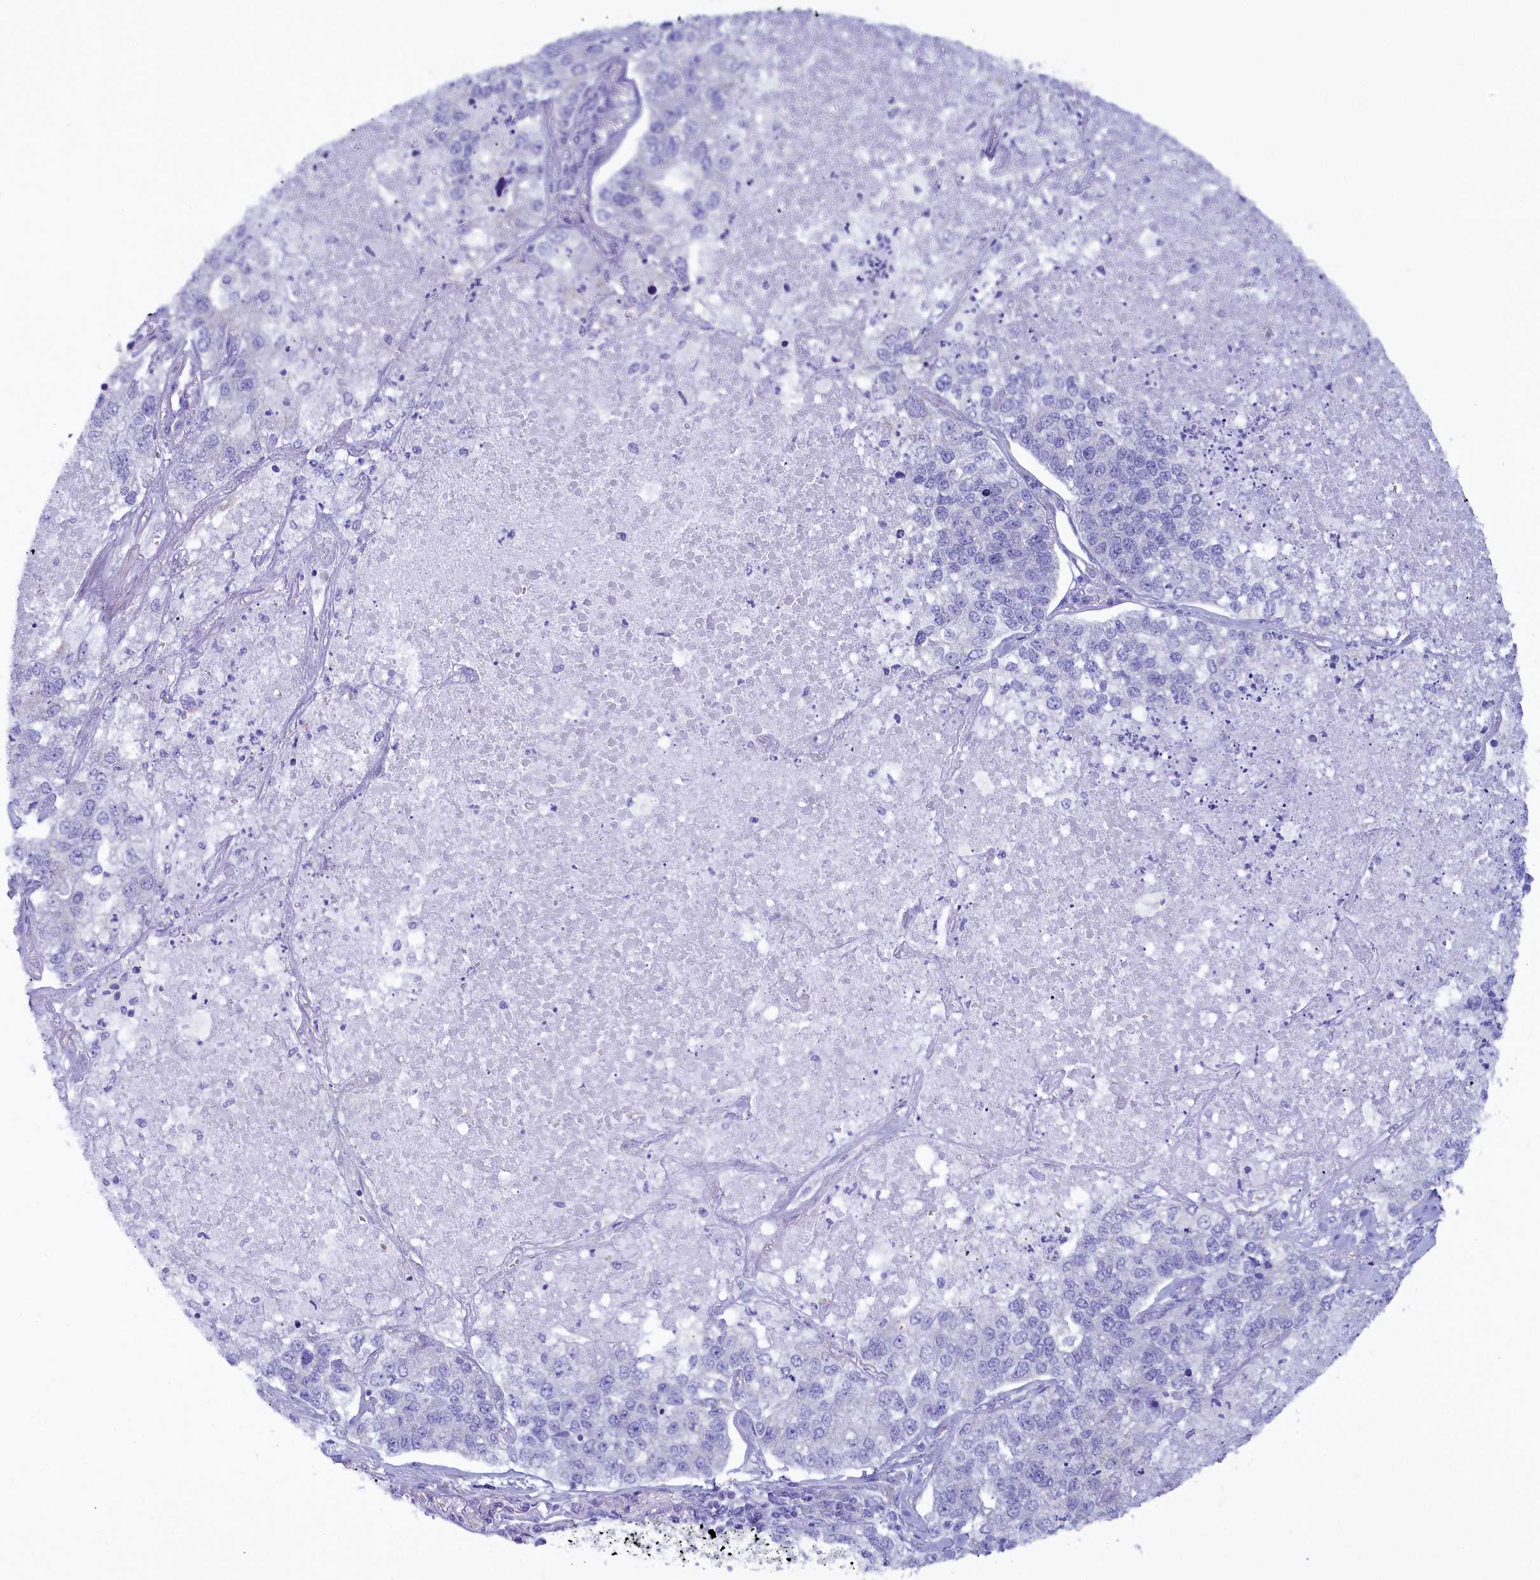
{"staining": {"intensity": "negative", "quantity": "none", "location": "none"}, "tissue": "lung cancer", "cell_type": "Tumor cells", "image_type": "cancer", "snomed": [{"axis": "morphology", "description": "Adenocarcinoma, NOS"}, {"axis": "topography", "description": "Lung"}], "caption": "There is no significant expression in tumor cells of lung cancer.", "gene": "SKA3", "patient": {"sex": "male", "age": 49}}